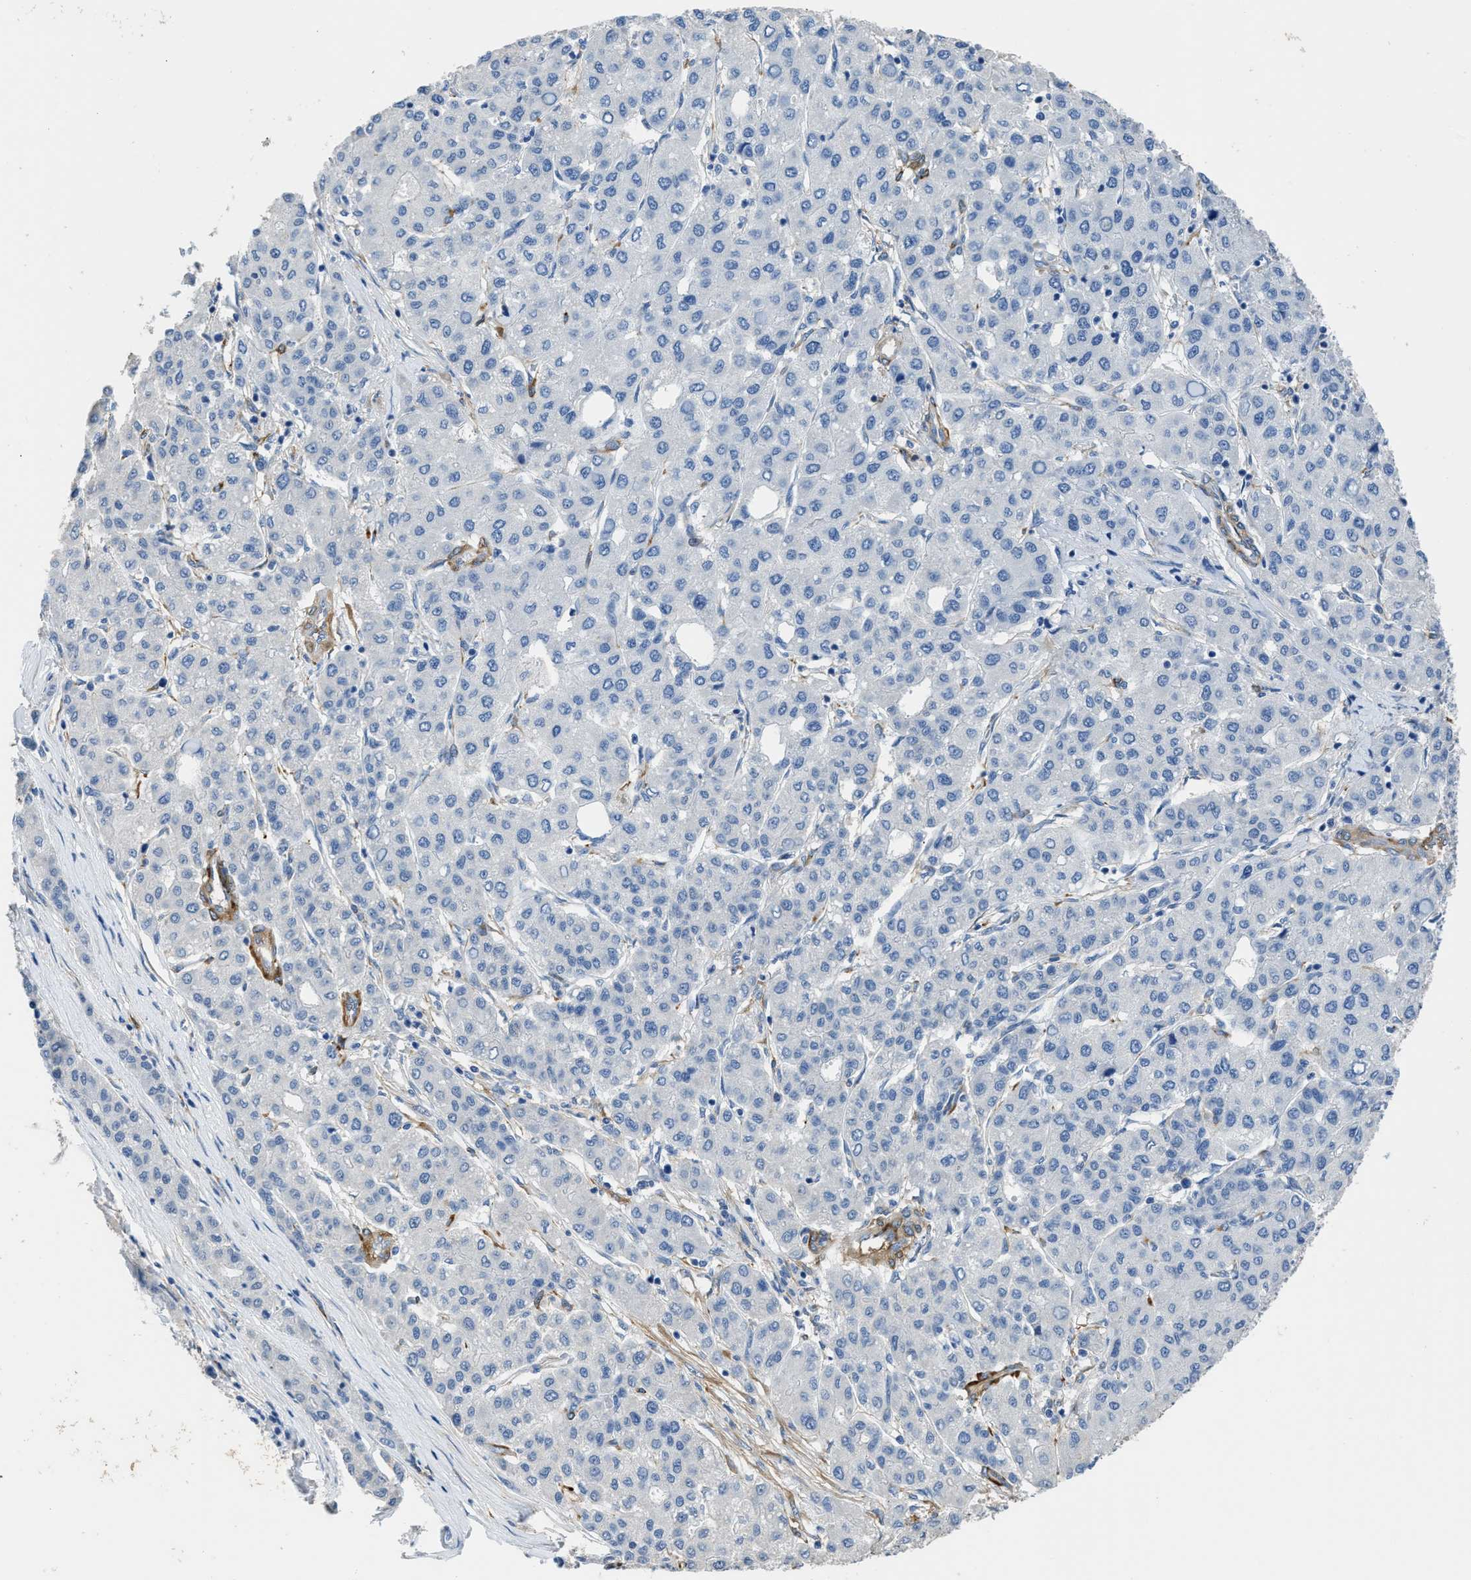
{"staining": {"intensity": "negative", "quantity": "none", "location": "none"}, "tissue": "liver cancer", "cell_type": "Tumor cells", "image_type": "cancer", "snomed": [{"axis": "morphology", "description": "Carcinoma, Hepatocellular, NOS"}, {"axis": "topography", "description": "Liver"}], "caption": "Immunohistochemical staining of human liver hepatocellular carcinoma reveals no significant expression in tumor cells.", "gene": "ZSWIM5", "patient": {"sex": "male", "age": 65}}